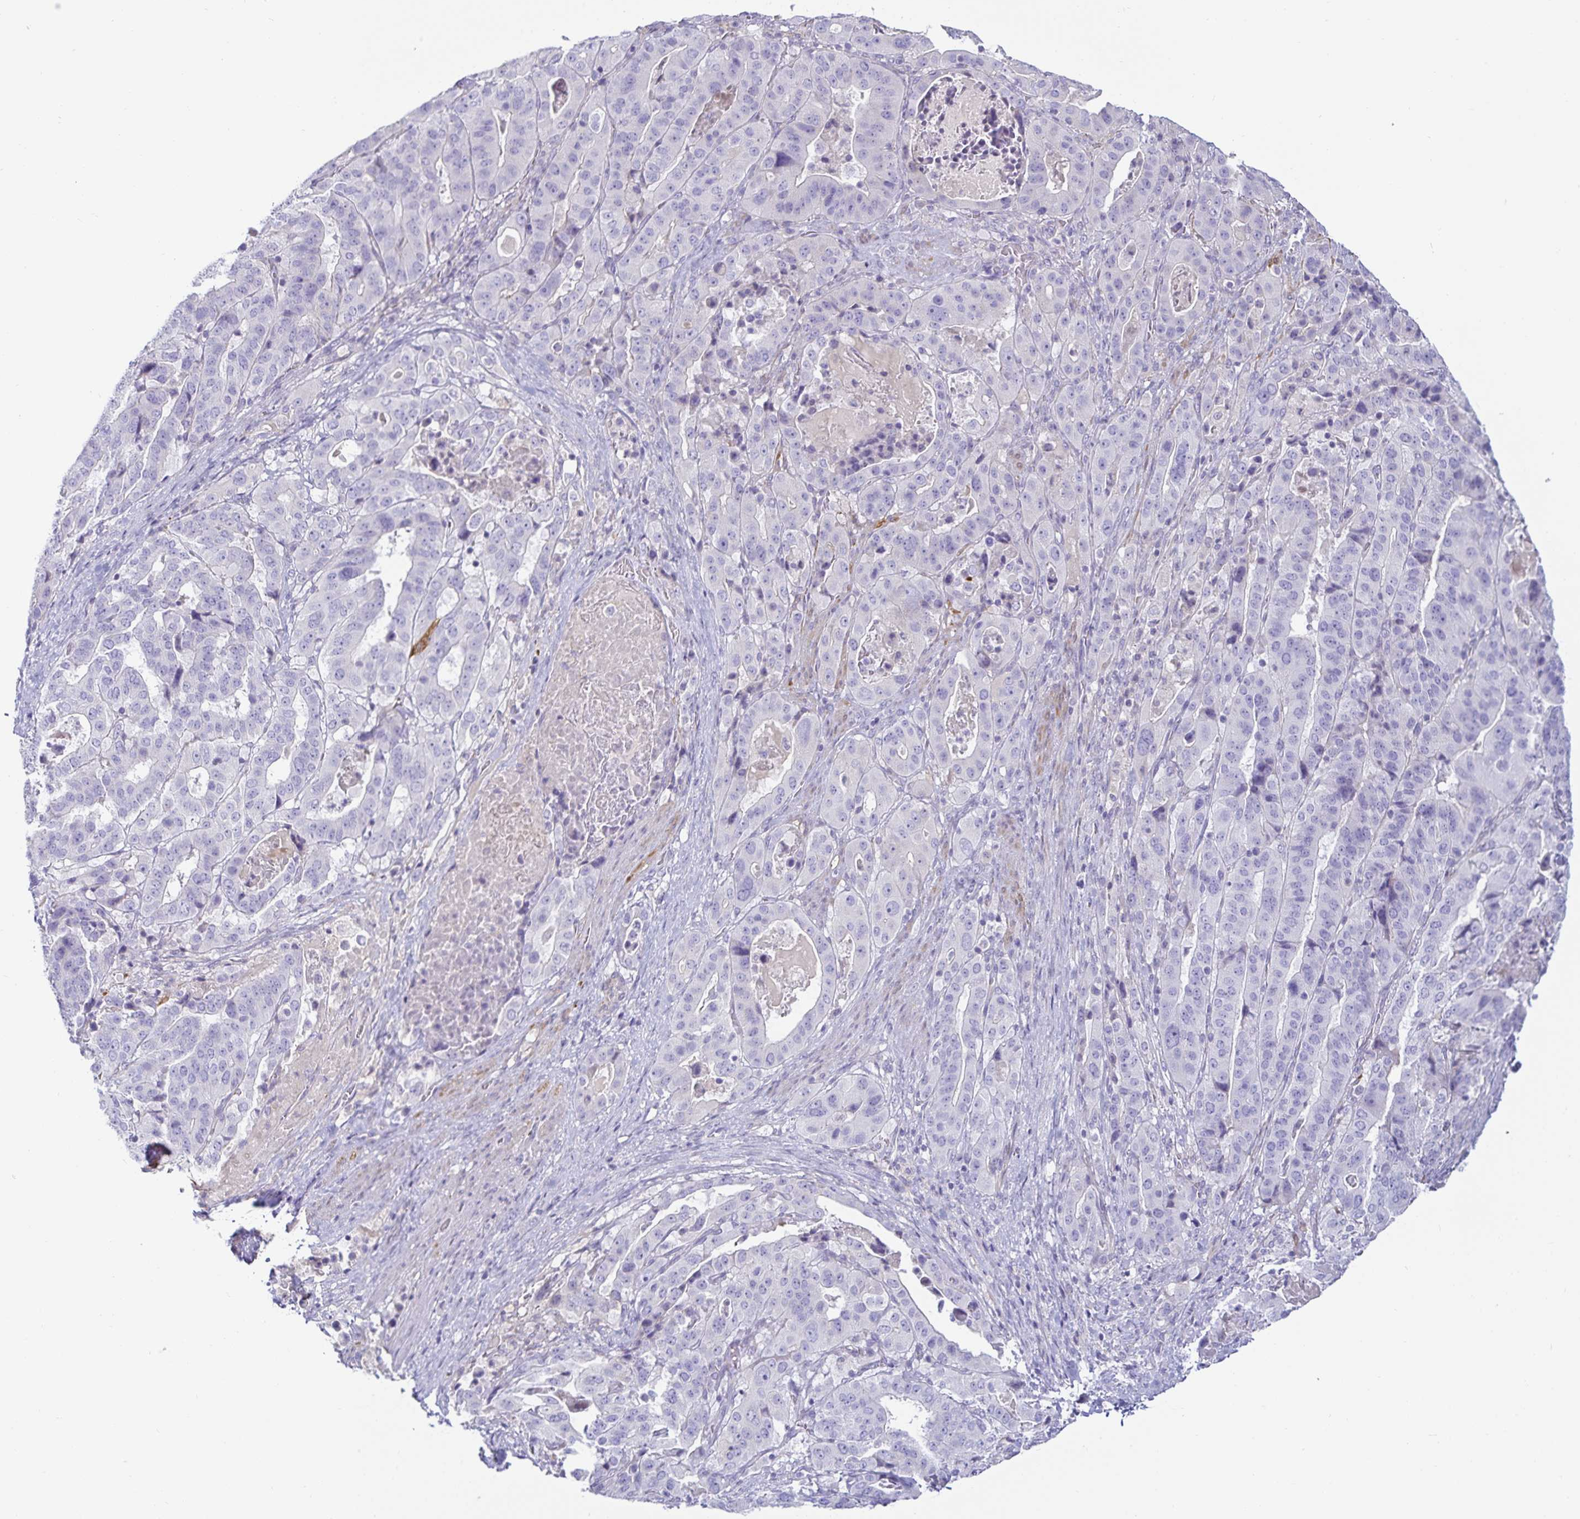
{"staining": {"intensity": "negative", "quantity": "none", "location": "none"}, "tissue": "stomach cancer", "cell_type": "Tumor cells", "image_type": "cancer", "snomed": [{"axis": "morphology", "description": "Adenocarcinoma, NOS"}, {"axis": "topography", "description": "Stomach"}], "caption": "Protein analysis of adenocarcinoma (stomach) shows no significant staining in tumor cells.", "gene": "SPAG4", "patient": {"sex": "male", "age": 48}}